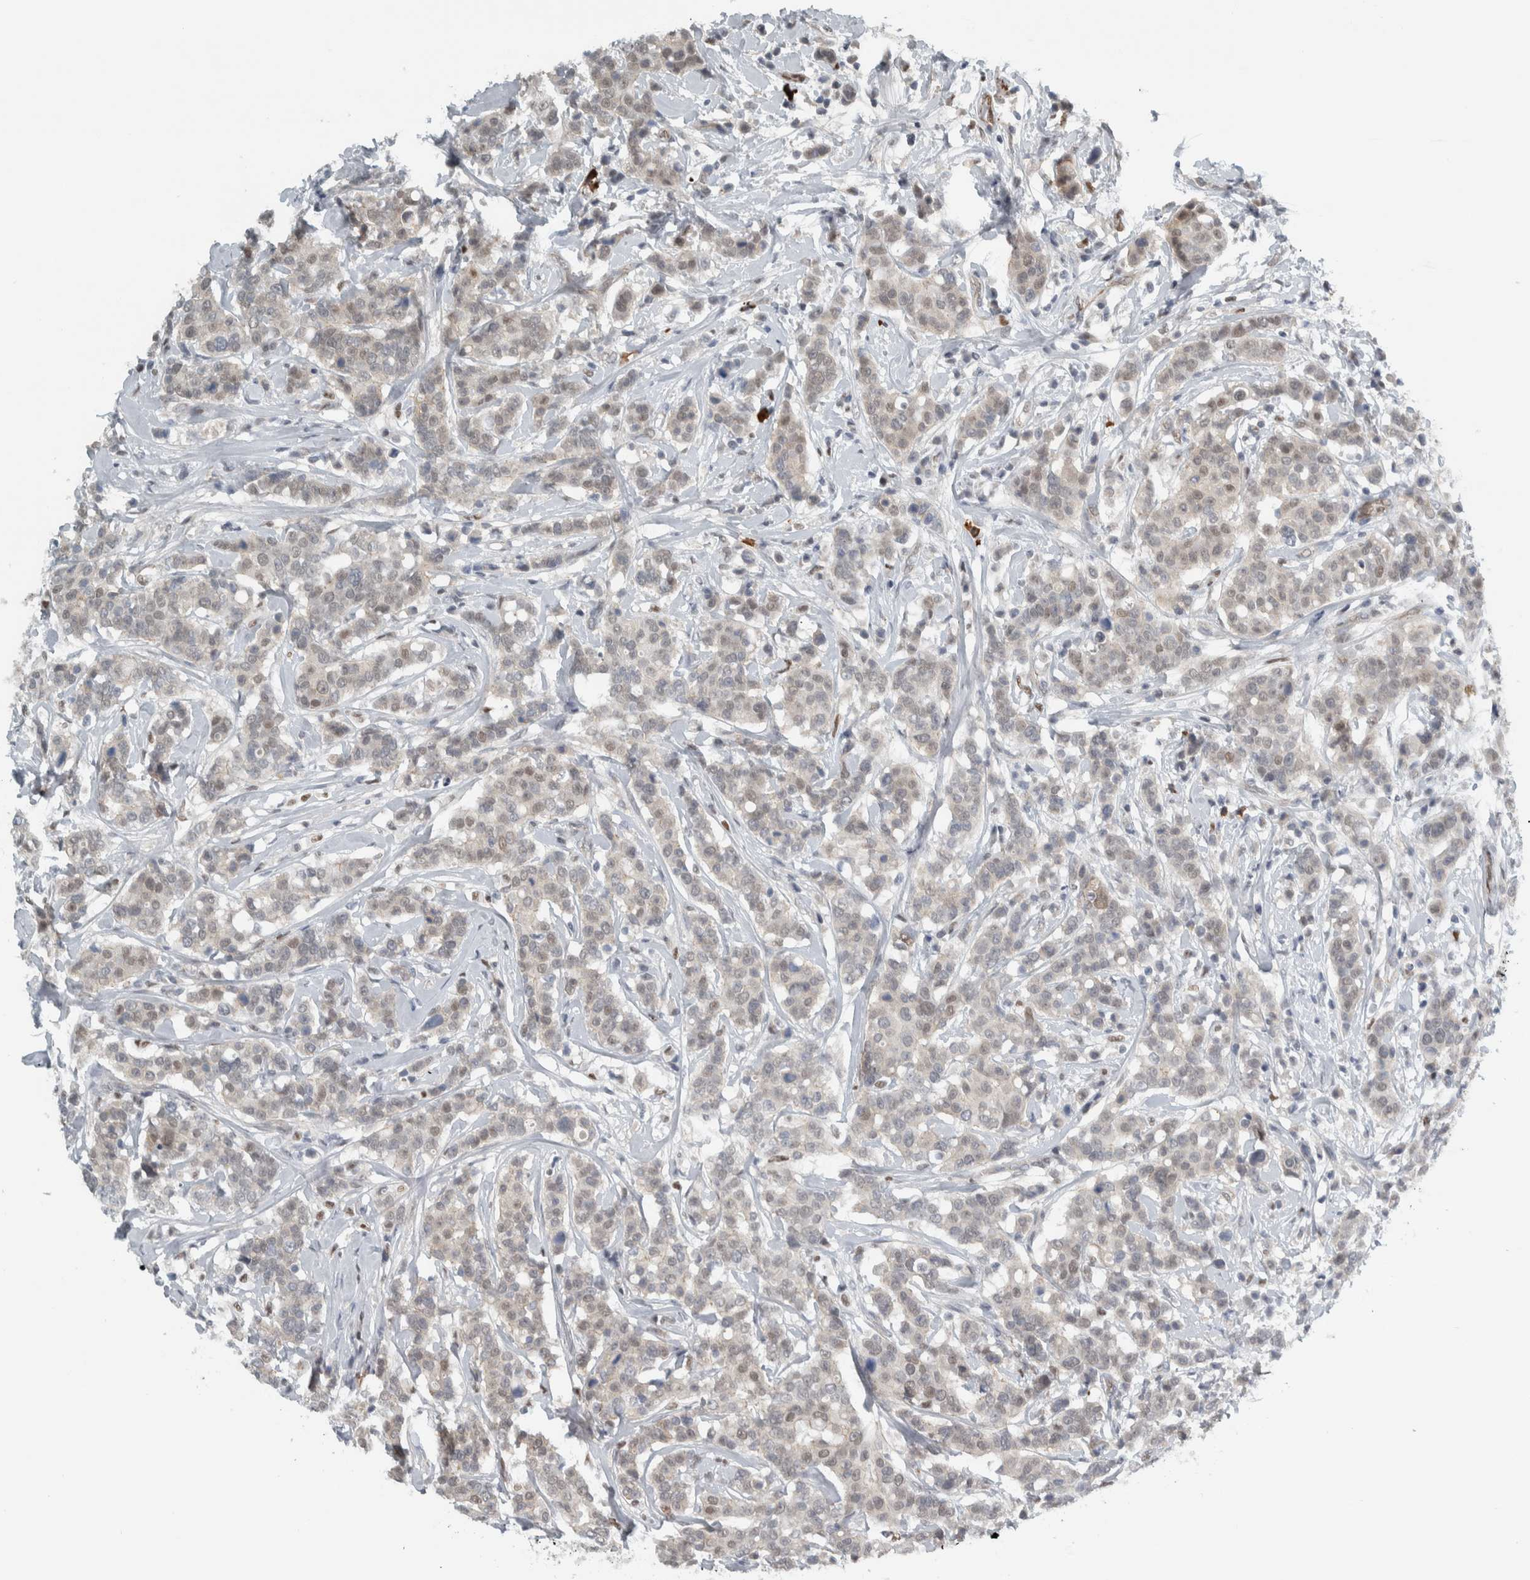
{"staining": {"intensity": "weak", "quantity": "<25%", "location": "nuclear"}, "tissue": "breast cancer", "cell_type": "Tumor cells", "image_type": "cancer", "snomed": [{"axis": "morphology", "description": "Duct carcinoma"}, {"axis": "topography", "description": "Breast"}], "caption": "Tumor cells are negative for brown protein staining in breast cancer (infiltrating ductal carcinoma).", "gene": "ADPRM", "patient": {"sex": "female", "age": 27}}